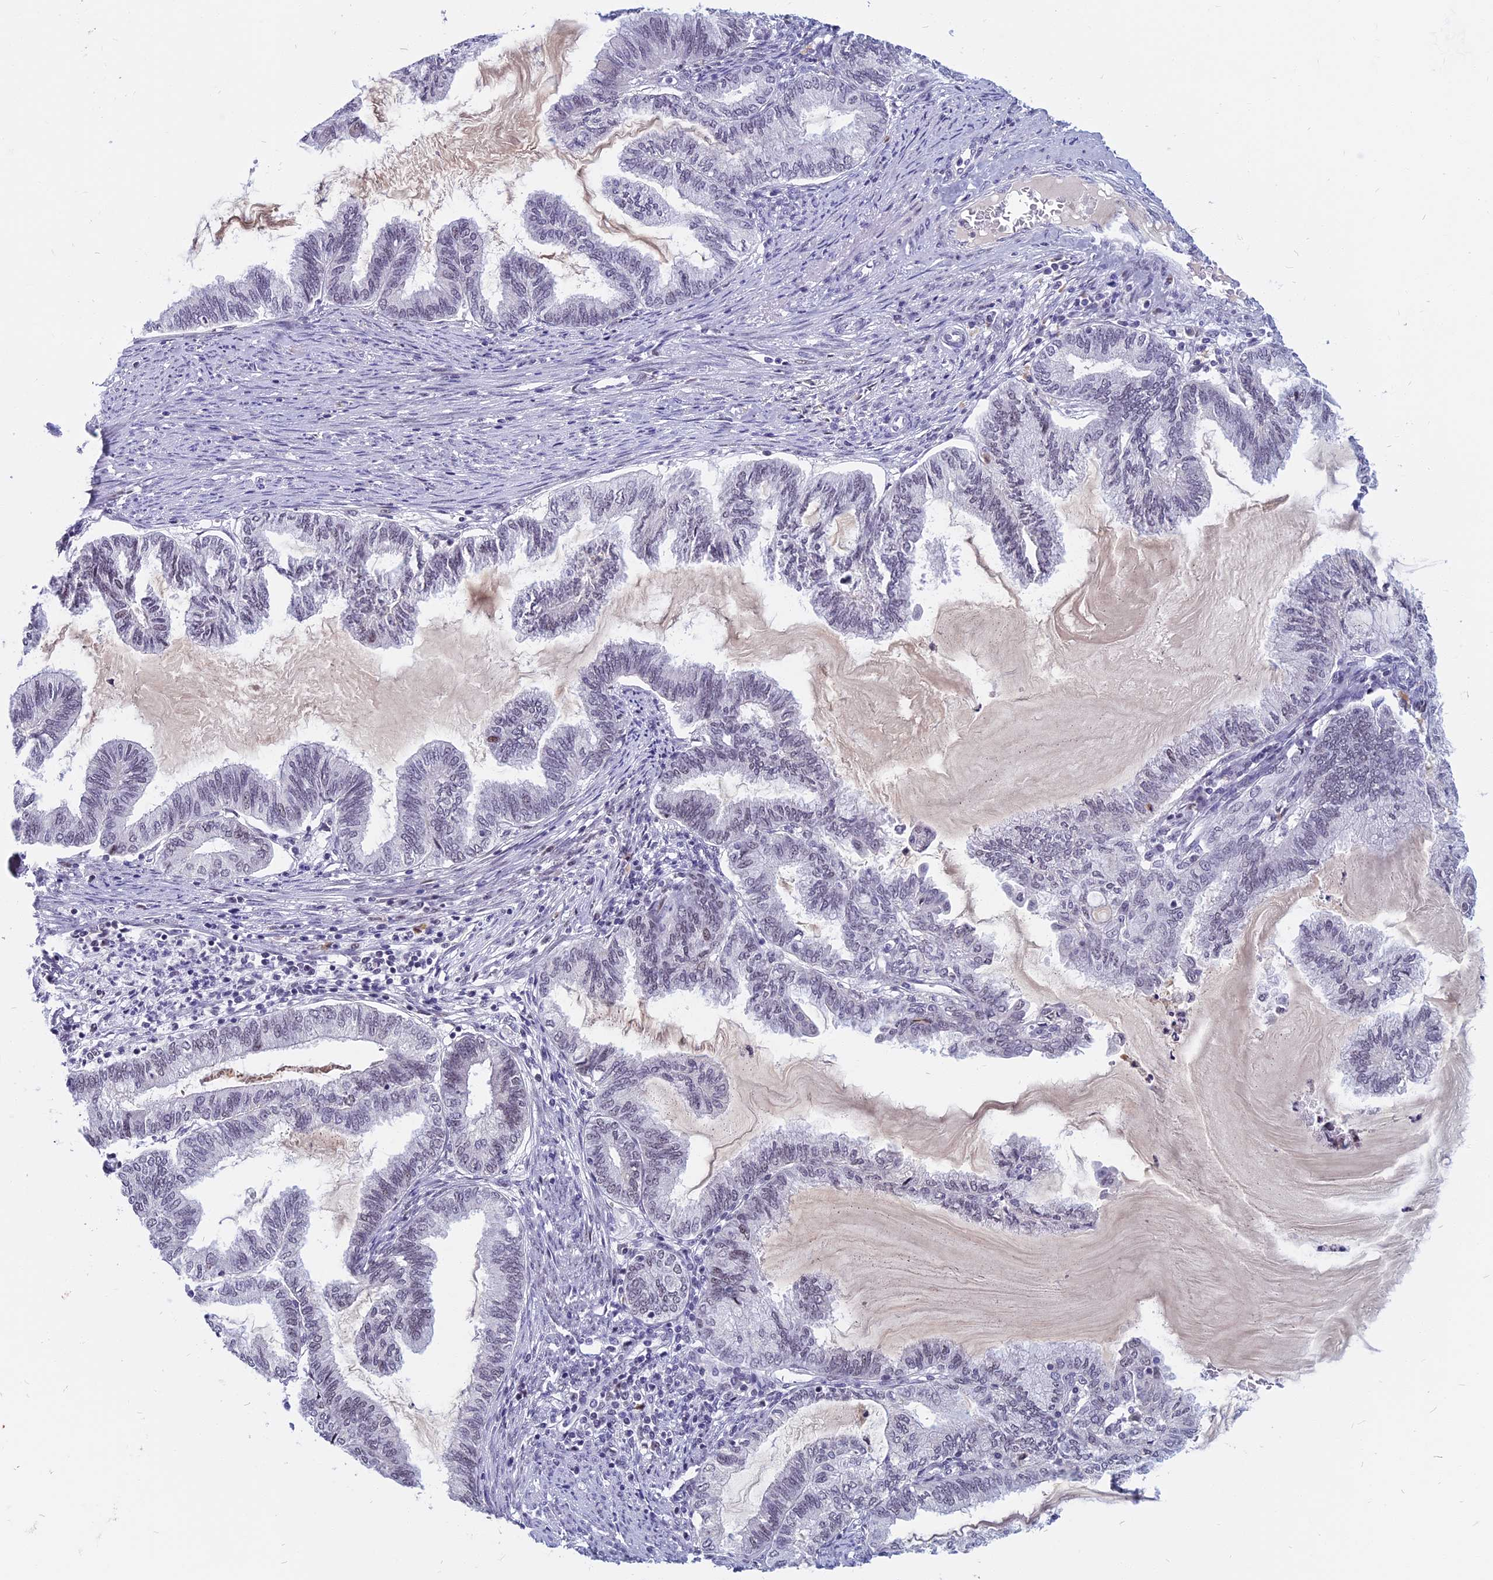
{"staining": {"intensity": "weak", "quantity": "<25%", "location": "nuclear"}, "tissue": "endometrial cancer", "cell_type": "Tumor cells", "image_type": "cancer", "snomed": [{"axis": "morphology", "description": "Adenocarcinoma, NOS"}, {"axis": "topography", "description": "Endometrium"}], "caption": "IHC image of human endometrial adenocarcinoma stained for a protein (brown), which shows no staining in tumor cells.", "gene": "CDC7", "patient": {"sex": "female", "age": 86}}